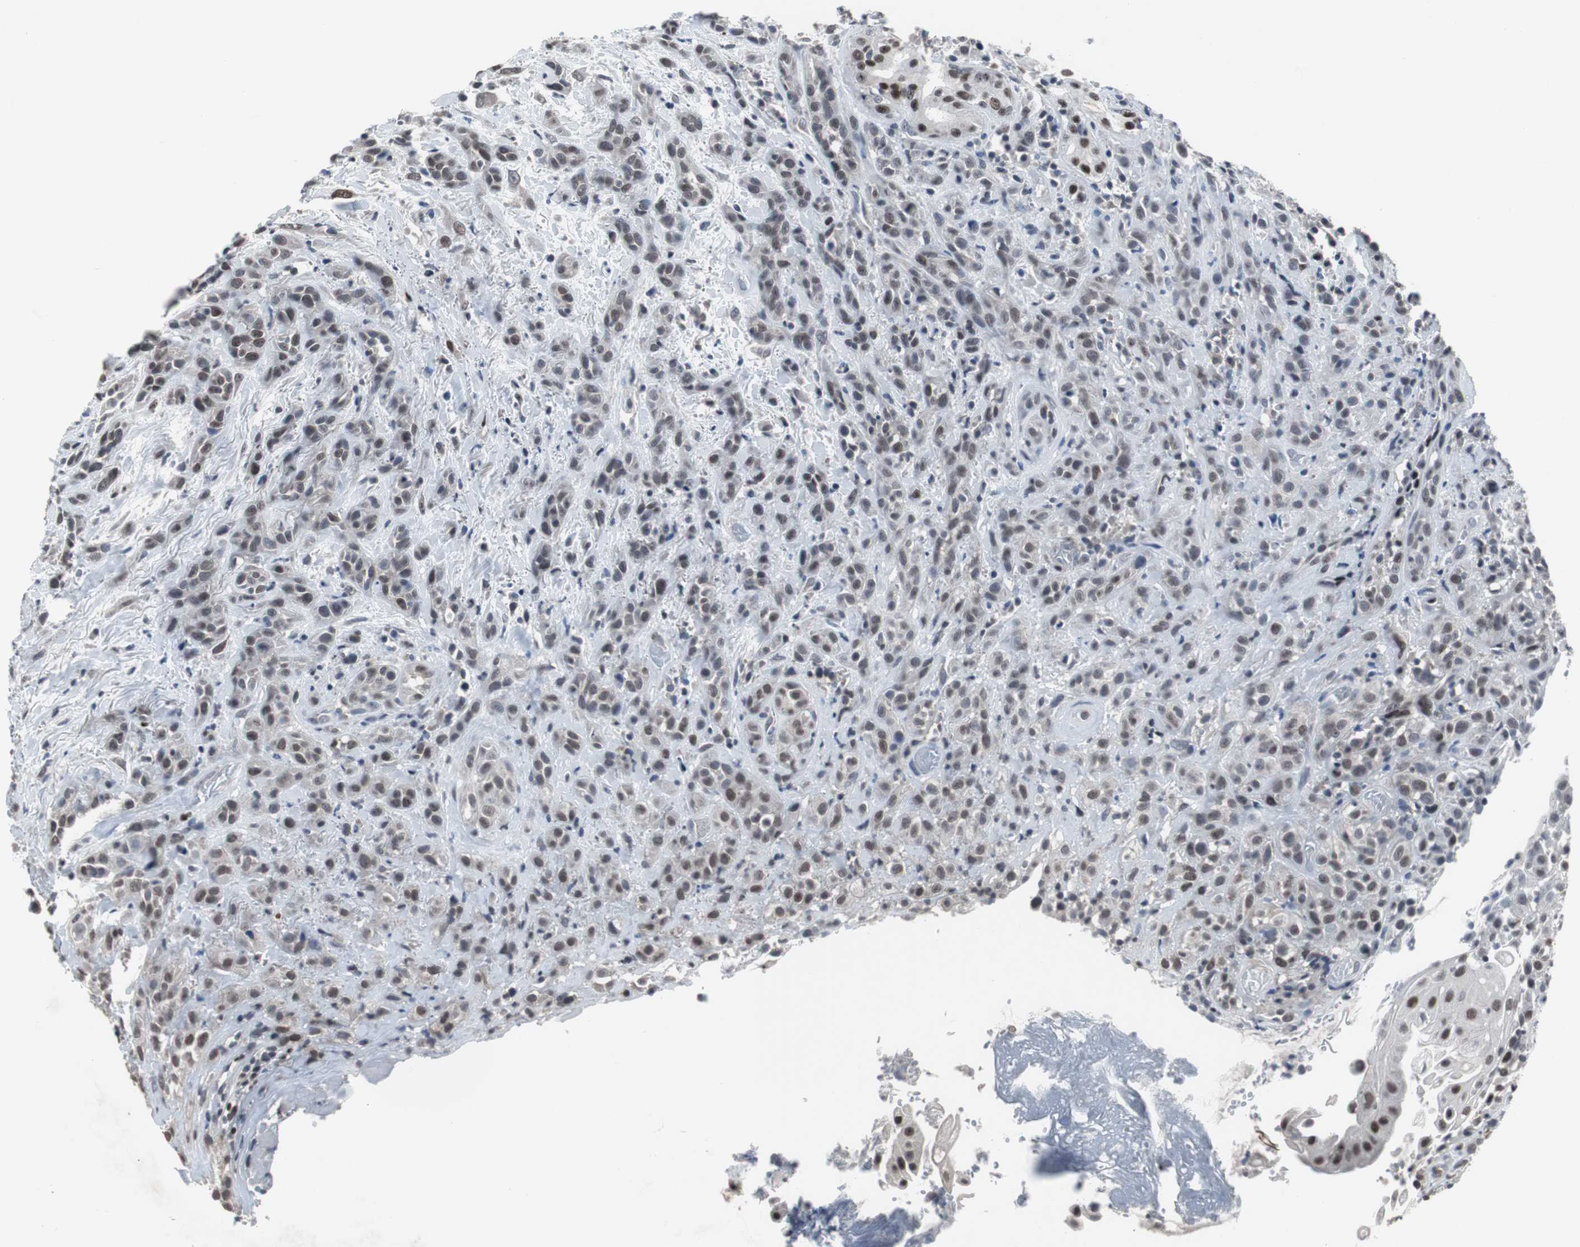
{"staining": {"intensity": "moderate", "quantity": ">75%", "location": "nuclear"}, "tissue": "head and neck cancer", "cell_type": "Tumor cells", "image_type": "cancer", "snomed": [{"axis": "morphology", "description": "Squamous cell carcinoma, NOS"}, {"axis": "topography", "description": "Head-Neck"}], "caption": "This image reveals head and neck cancer (squamous cell carcinoma) stained with immunohistochemistry (IHC) to label a protein in brown. The nuclear of tumor cells show moderate positivity for the protein. Nuclei are counter-stained blue.", "gene": "FOXP4", "patient": {"sex": "male", "age": 62}}